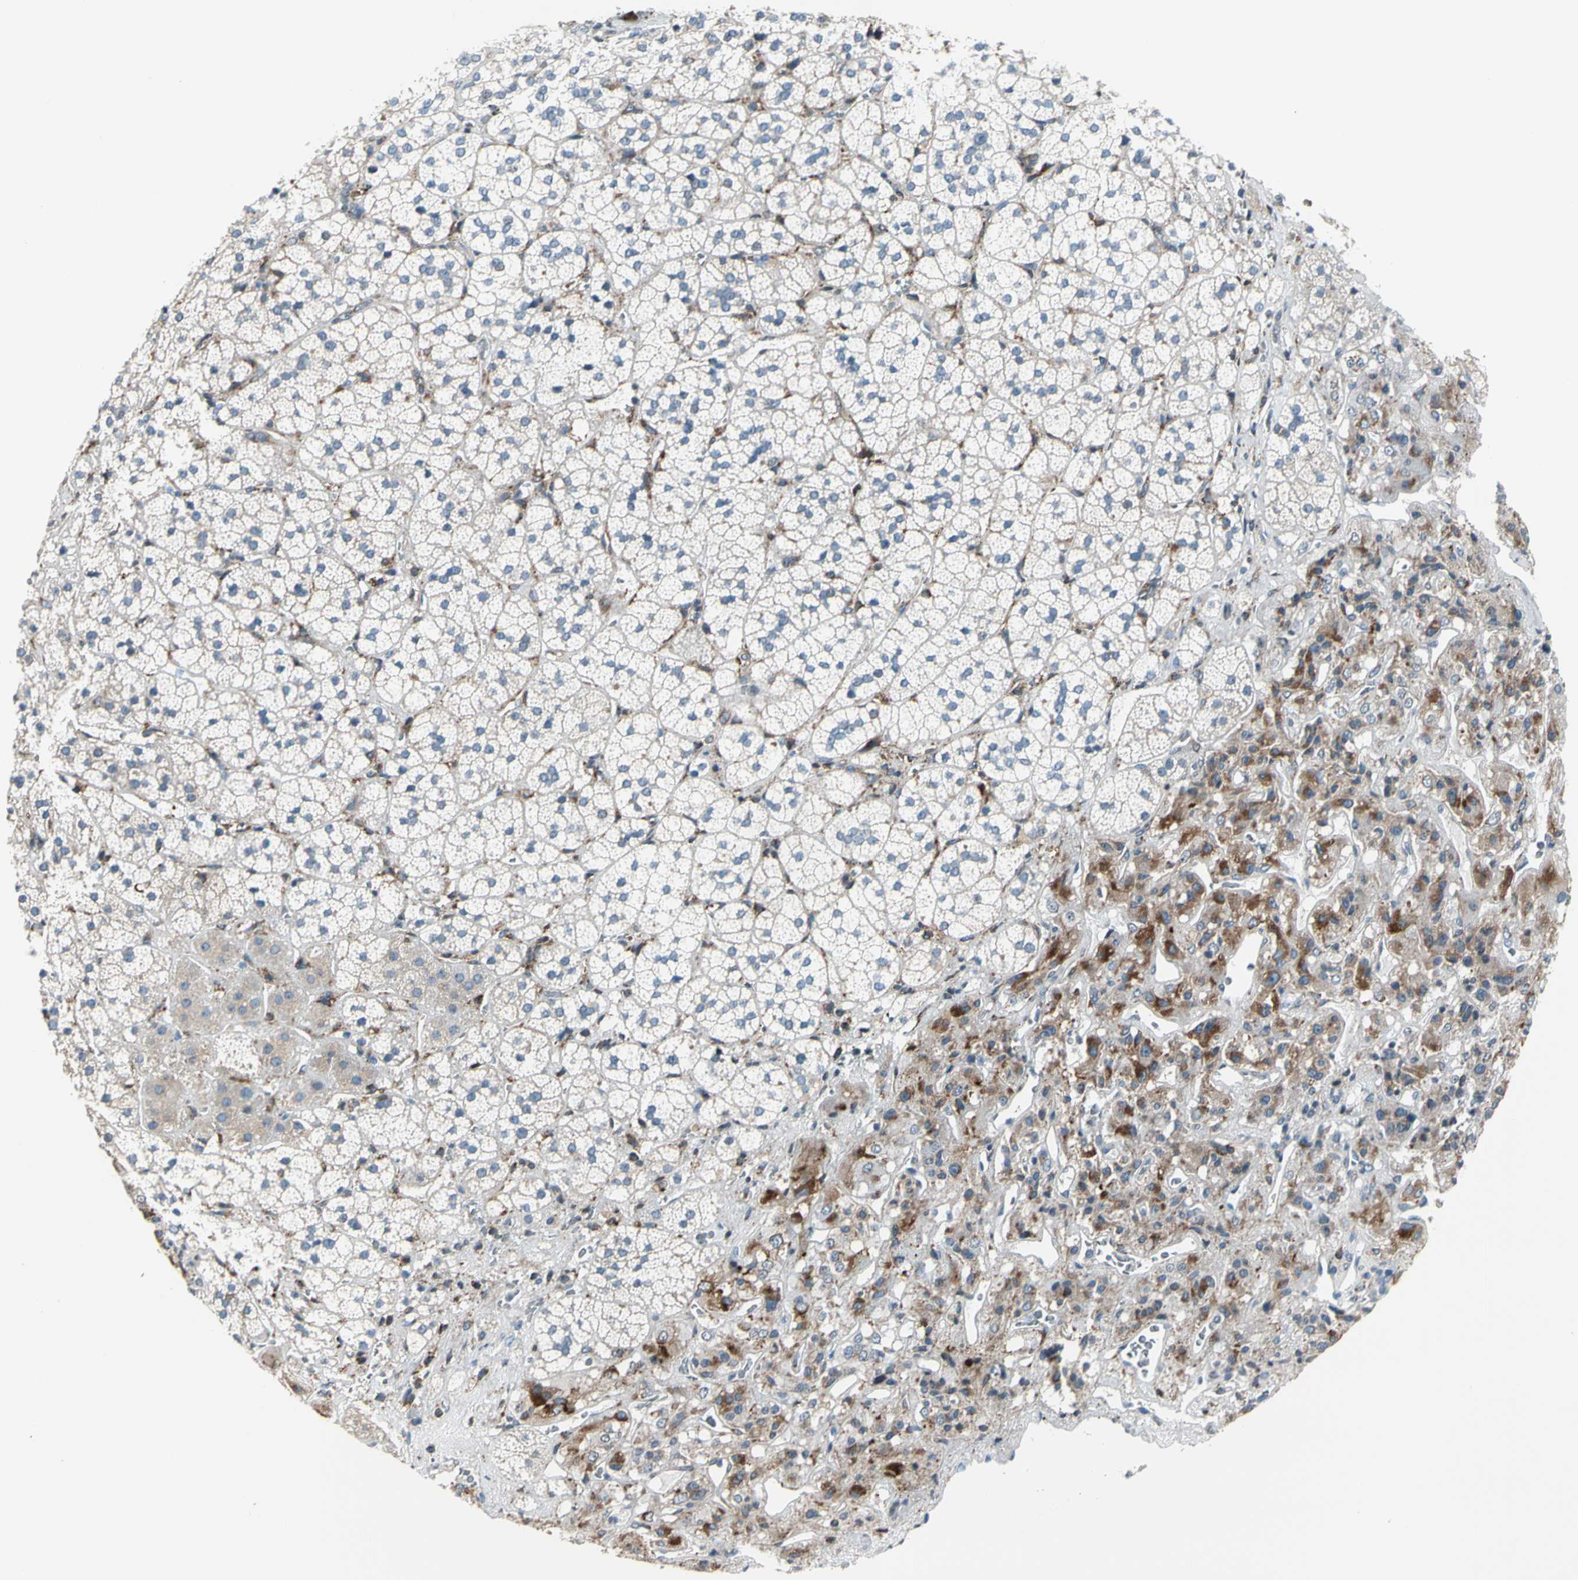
{"staining": {"intensity": "weak", "quantity": "<25%", "location": "cytoplasmic/membranous"}, "tissue": "adrenal gland", "cell_type": "Glandular cells", "image_type": "normal", "snomed": [{"axis": "morphology", "description": "Normal tissue, NOS"}, {"axis": "topography", "description": "Adrenal gland"}], "caption": "Immunohistochemical staining of benign adrenal gland reveals no significant staining in glandular cells. (DAB immunohistochemistry, high magnification).", "gene": "LRPAP1", "patient": {"sex": "female", "age": 44}}